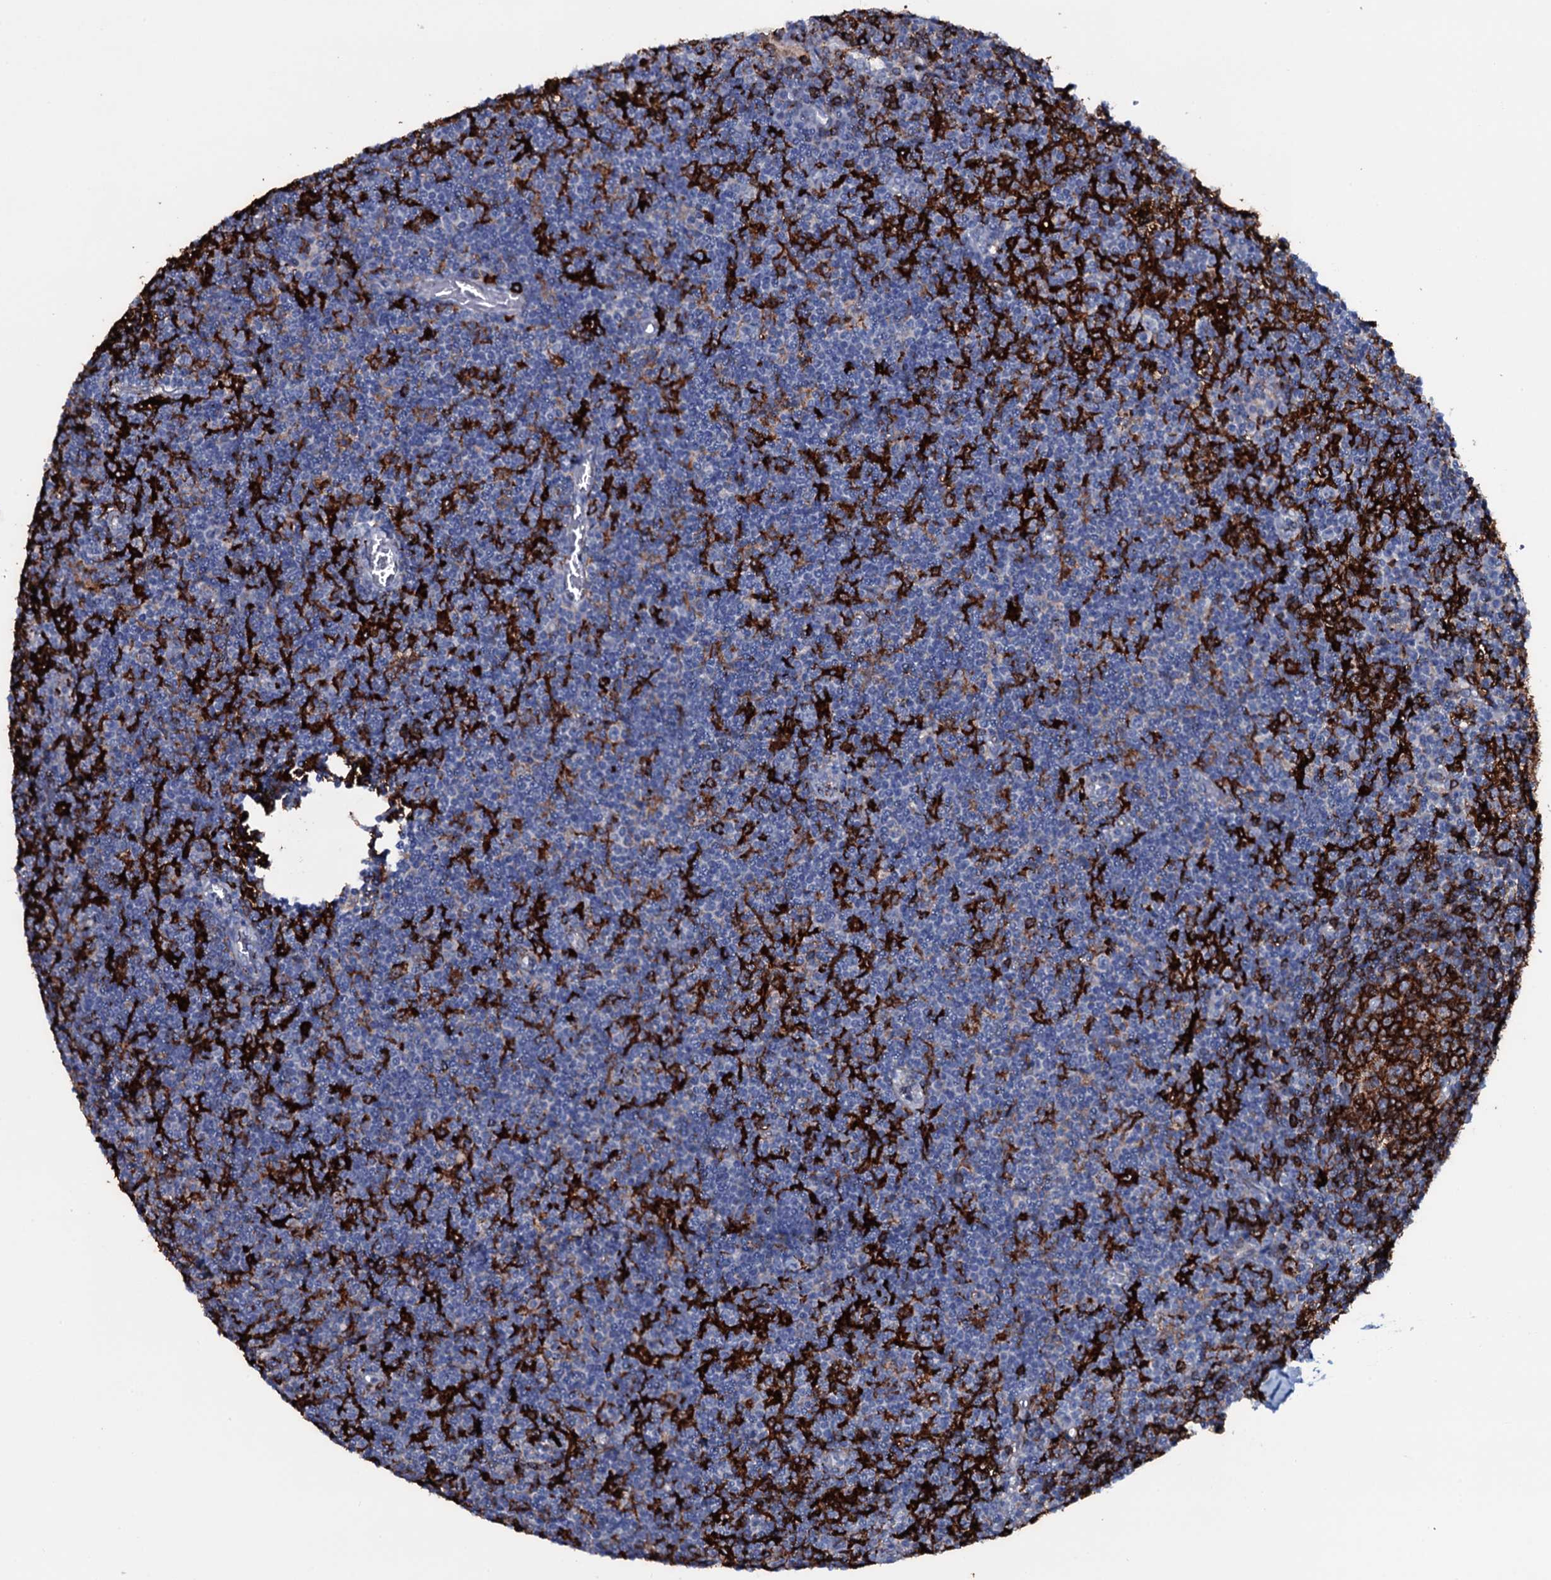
{"staining": {"intensity": "strong", "quantity": ">75%", "location": "cytoplasmic/membranous"}, "tissue": "lymph node", "cell_type": "Germinal center cells", "image_type": "normal", "snomed": [{"axis": "morphology", "description": "Normal tissue, NOS"}, {"axis": "topography", "description": "Lymph node"}], "caption": "A brown stain highlights strong cytoplasmic/membranous positivity of a protein in germinal center cells of normal lymph node.", "gene": "OSBPL2", "patient": {"sex": "female", "age": 55}}